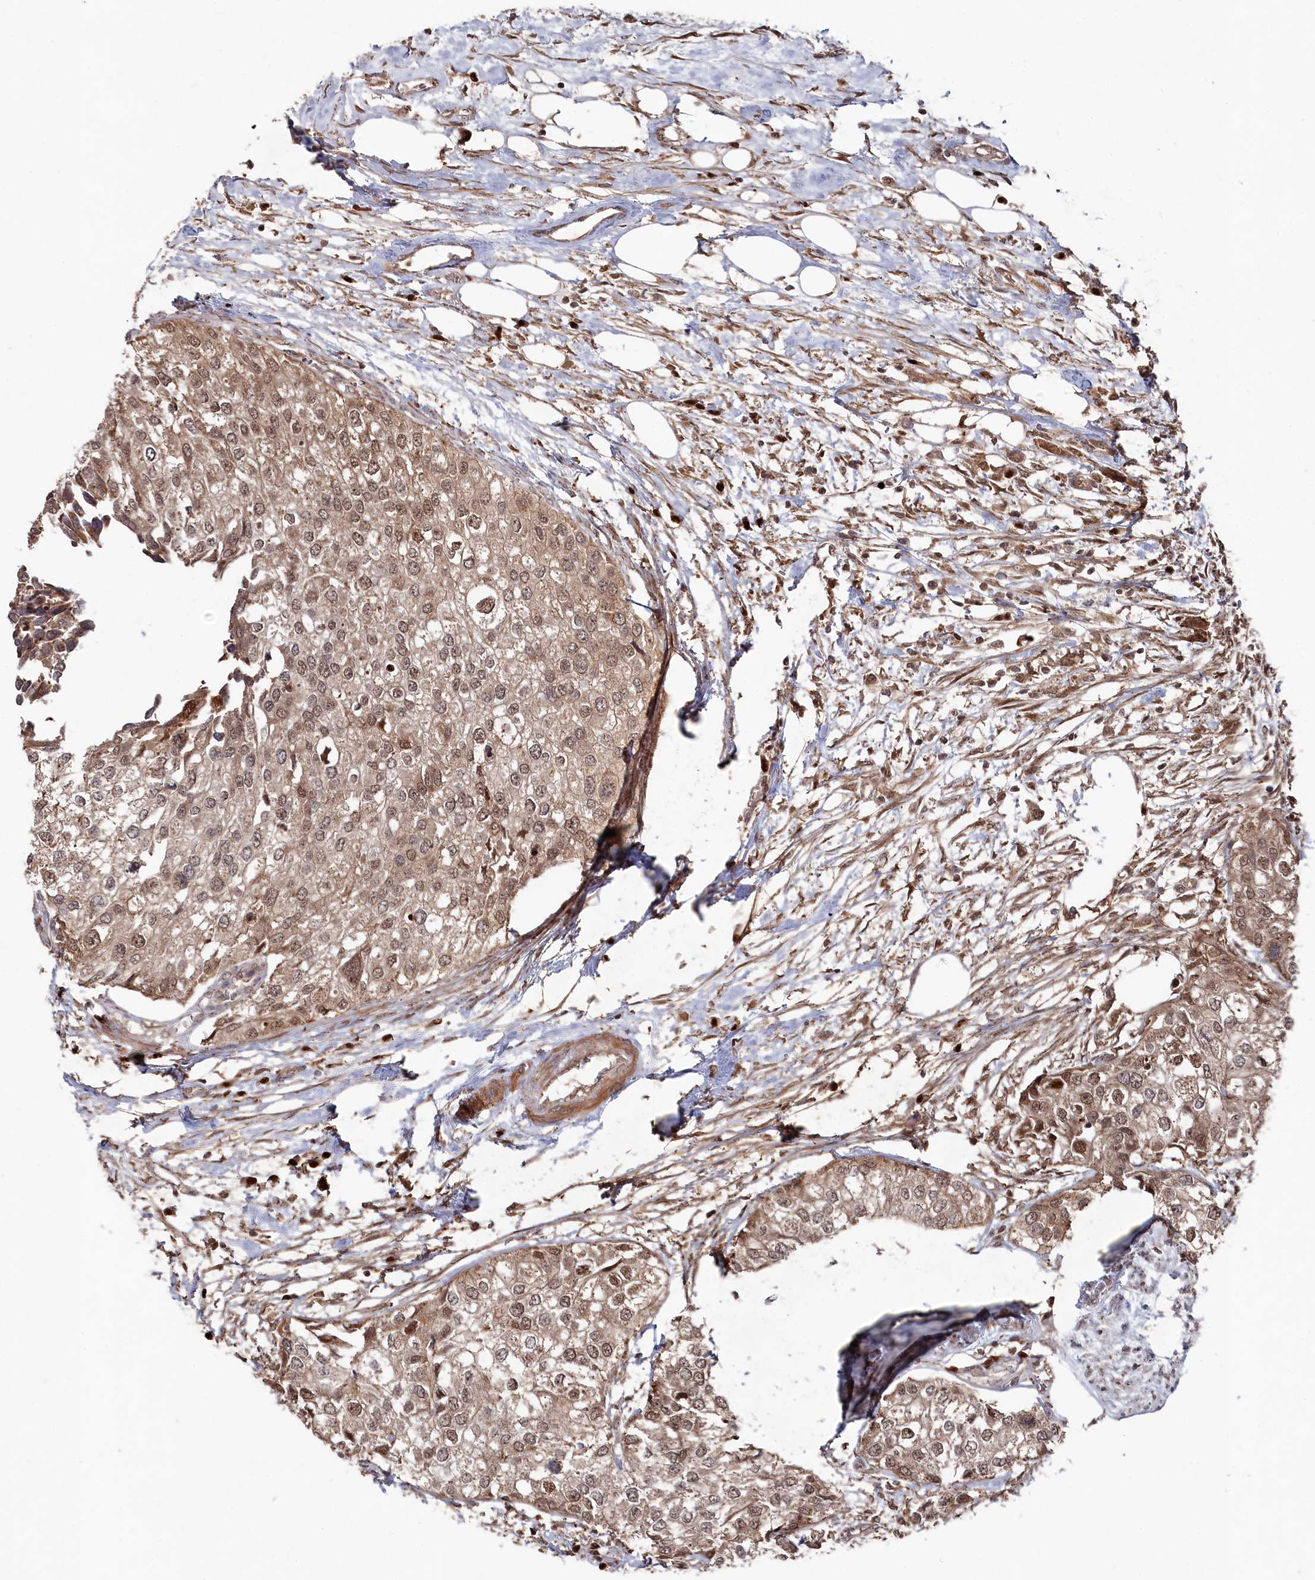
{"staining": {"intensity": "moderate", "quantity": ">75%", "location": "nuclear"}, "tissue": "urothelial cancer", "cell_type": "Tumor cells", "image_type": "cancer", "snomed": [{"axis": "morphology", "description": "Urothelial carcinoma, High grade"}, {"axis": "topography", "description": "Urinary bladder"}], "caption": "Protein expression analysis of high-grade urothelial carcinoma displays moderate nuclear expression in approximately >75% of tumor cells. (DAB (3,3'-diaminobenzidine) IHC with brightfield microscopy, high magnification).", "gene": "BORCS7", "patient": {"sex": "male", "age": 64}}